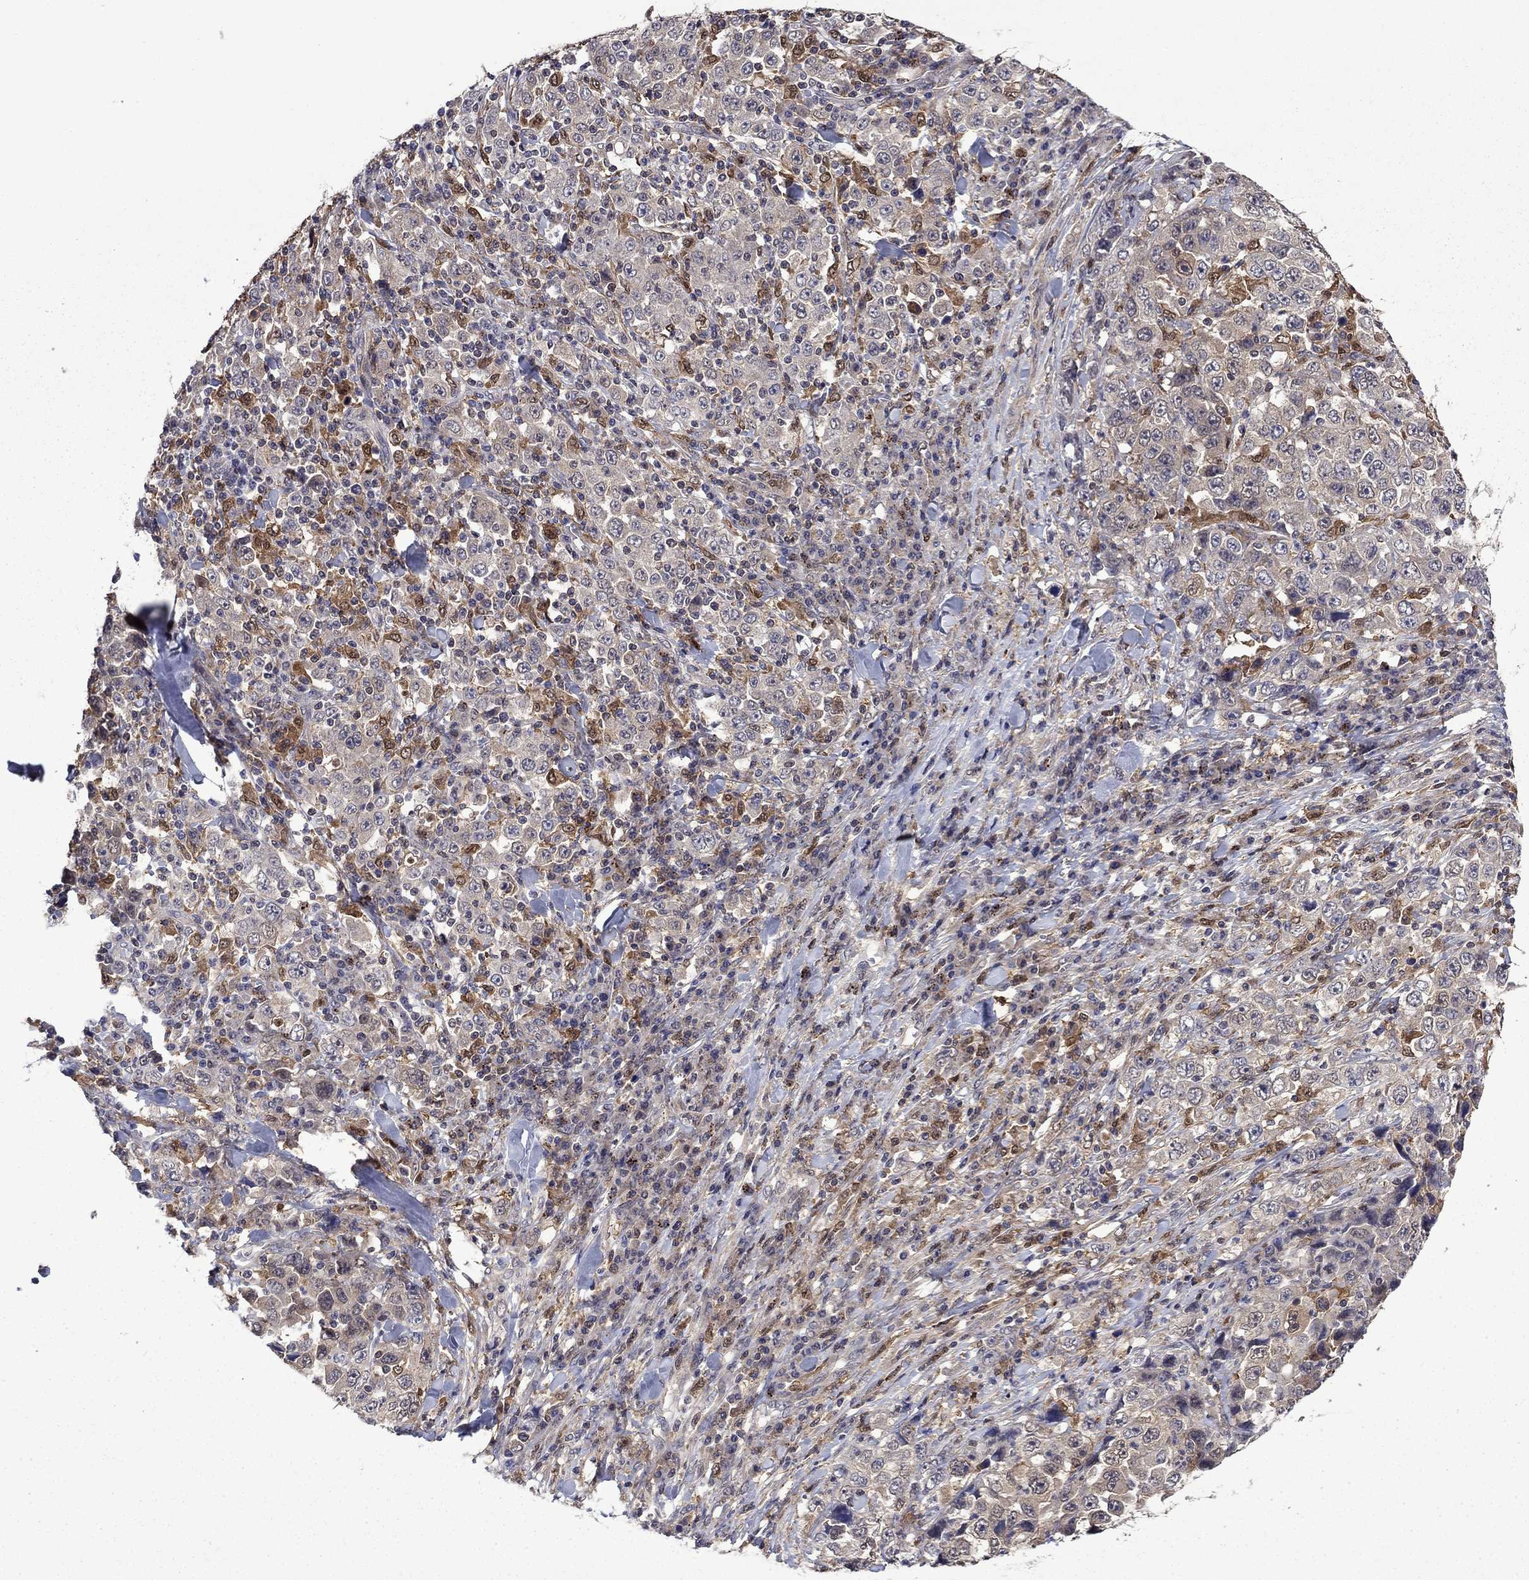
{"staining": {"intensity": "moderate", "quantity": "25%-75%", "location": "cytoplasmic/membranous"}, "tissue": "stomach cancer", "cell_type": "Tumor cells", "image_type": "cancer", "snomed": [{"axis": "morphology", "description": "Adenocarcinoma, NOS"}, {"axis": "topography", "description": "Stomach"}], "caption": "Protein analysis of adenocarcinoma (stomach) tissue displays moderate cytoplasmic/membranous expression in about 25%-75% of tumor cells. (DAB IHC with brightfield microscopy, high magnification).", "gene": "TPMT", "patient": {"sex": "male", "age": 48}}